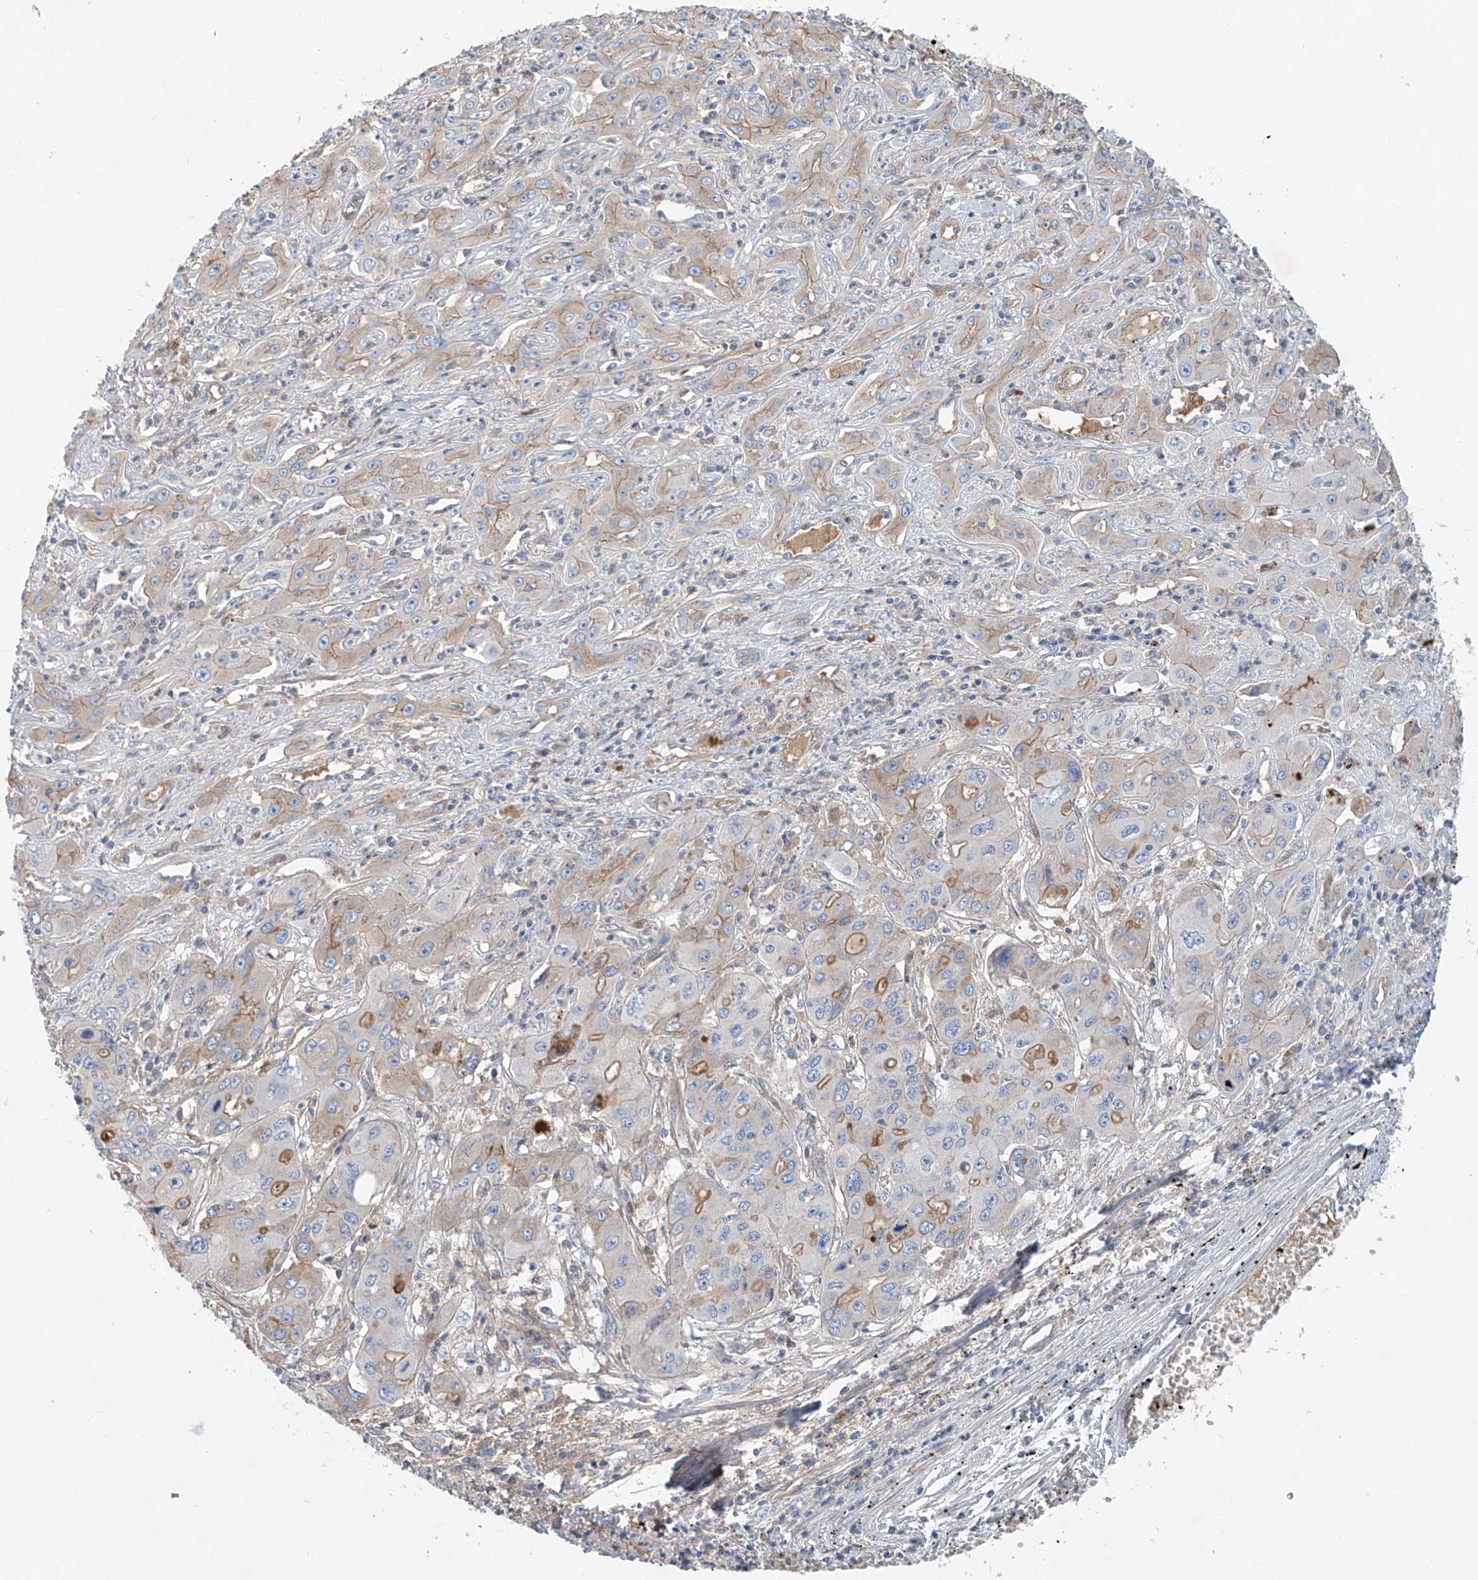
{"staining": {"intensity": "moderate", "quantity": "<25%", "location": "cytoplasmic/membranous"}, "tissue": "liver cancer", "cell_type": "Tumor cells", "image_type": "cancer", "snomed": [{"axis": "morphology", "description": "Cholangiocarcinoma"}, {"axis": "topography", "description": "Liver"}], "caption": "Liver cholangiocarcinoma was stained to show a protein in brown. There is low levels of moderate cytoplasmic/membranous staining in about <25% of tumor cells.", "gene": "FRYL", "patient": {"sex": "male", "age": 67}}